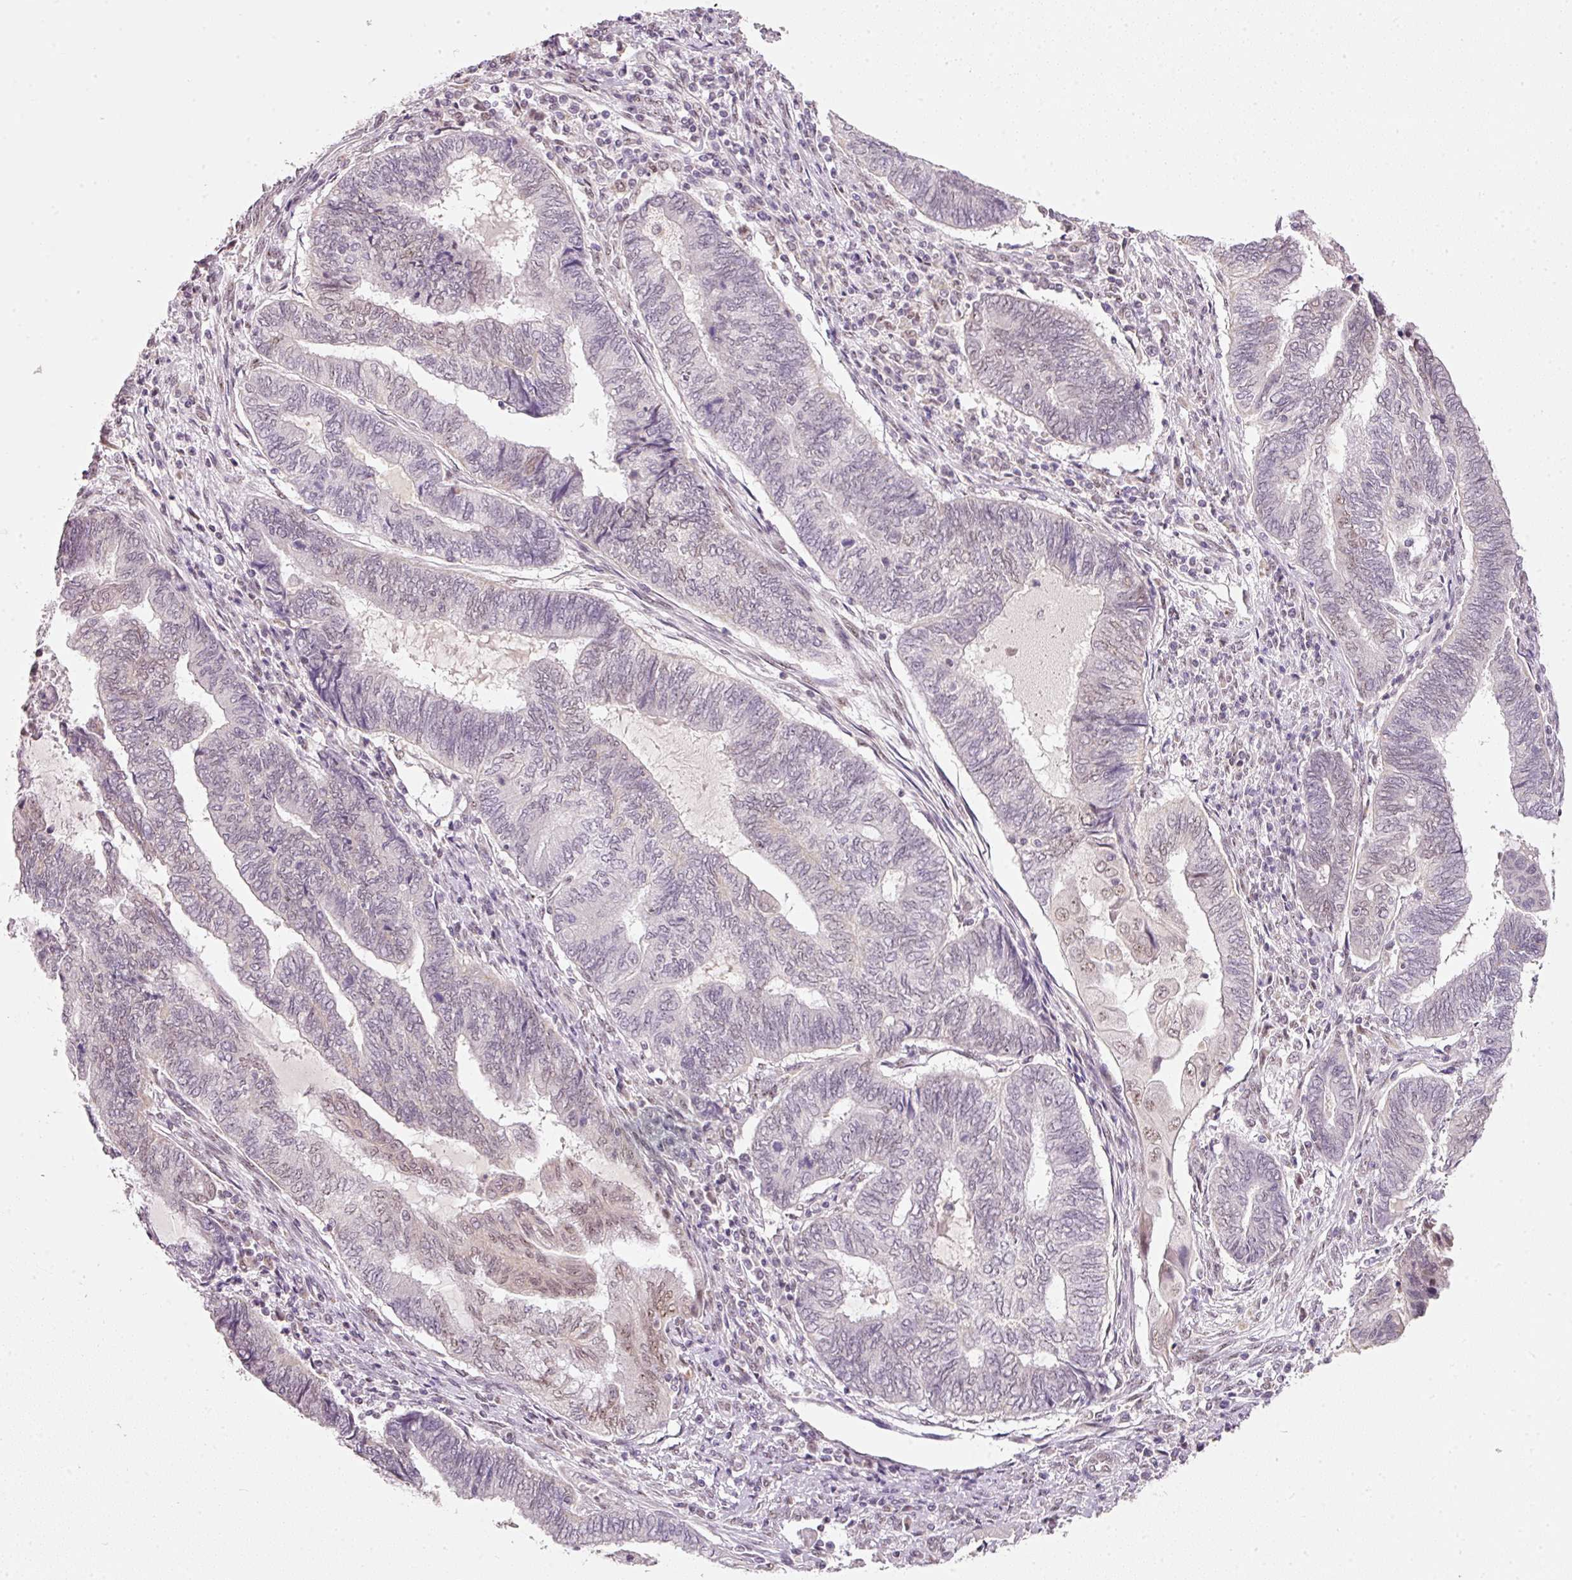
{"staining": {"intensity": "weak", "quantity": "<25%", "location": "nuclear"}, "tissue": "endometrial cancer", "cell_type": "Tumor cells", "image_type": "cancer", "snomed": [{"axis": "morphology", "description": "Adenocarcinoma, NOS"}, {"axis": "topography", "description": "Uterus"}, {"axis": "topography", "description": "Endometrium"}], "caption": "Endometrial adenocarcinoma was stained to show a protein in brown. There is no significant staining in tumor cells.", "gene": "FSTL3", "patient": {"sex": "female", "age": 70}}